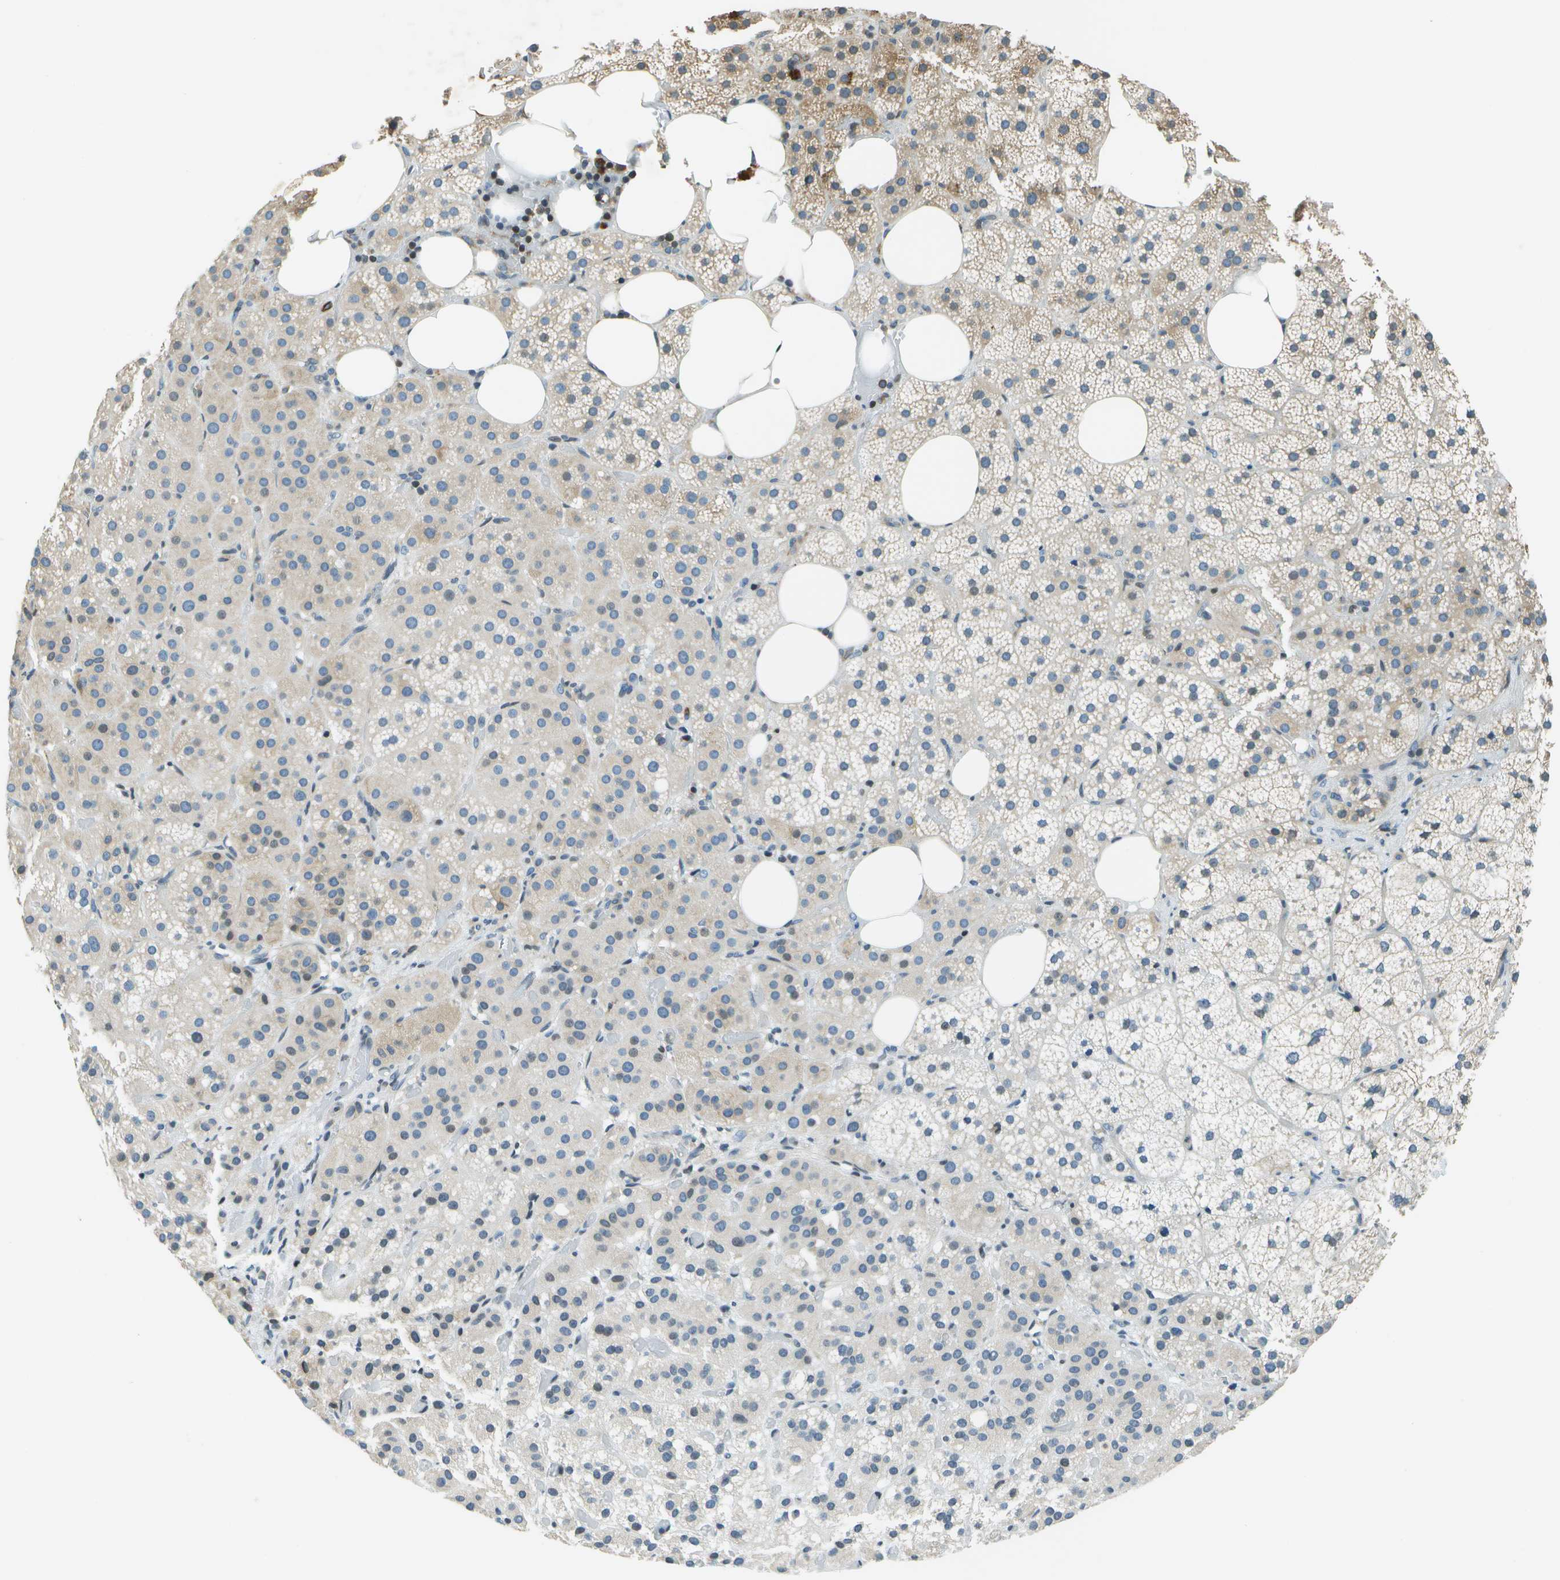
{"staining": {"intensity": "weak", "quantity": "<25%", "location": "cytoplasmic/membranous"}, "tissue": "adrenal gland", "cell_type": "Glandular cells", "image_type": "normal", "snomed": [{"axis": "morphology", "description": "Normal tissue, NOS"}, {"axis": "topography", "description": "Adrenal gland"}], "caption": "High magnification brightfield microscopy of benign adrenal gland stained with DAB (3,3'-diaminobenzidine) (brown) and counterstained with hematoxylin (blue): glandular cells show no significant expression. Nuclei are stained in blue.", "gene": "ESYT1", "patient": {"sex": "female", "age": 59}}